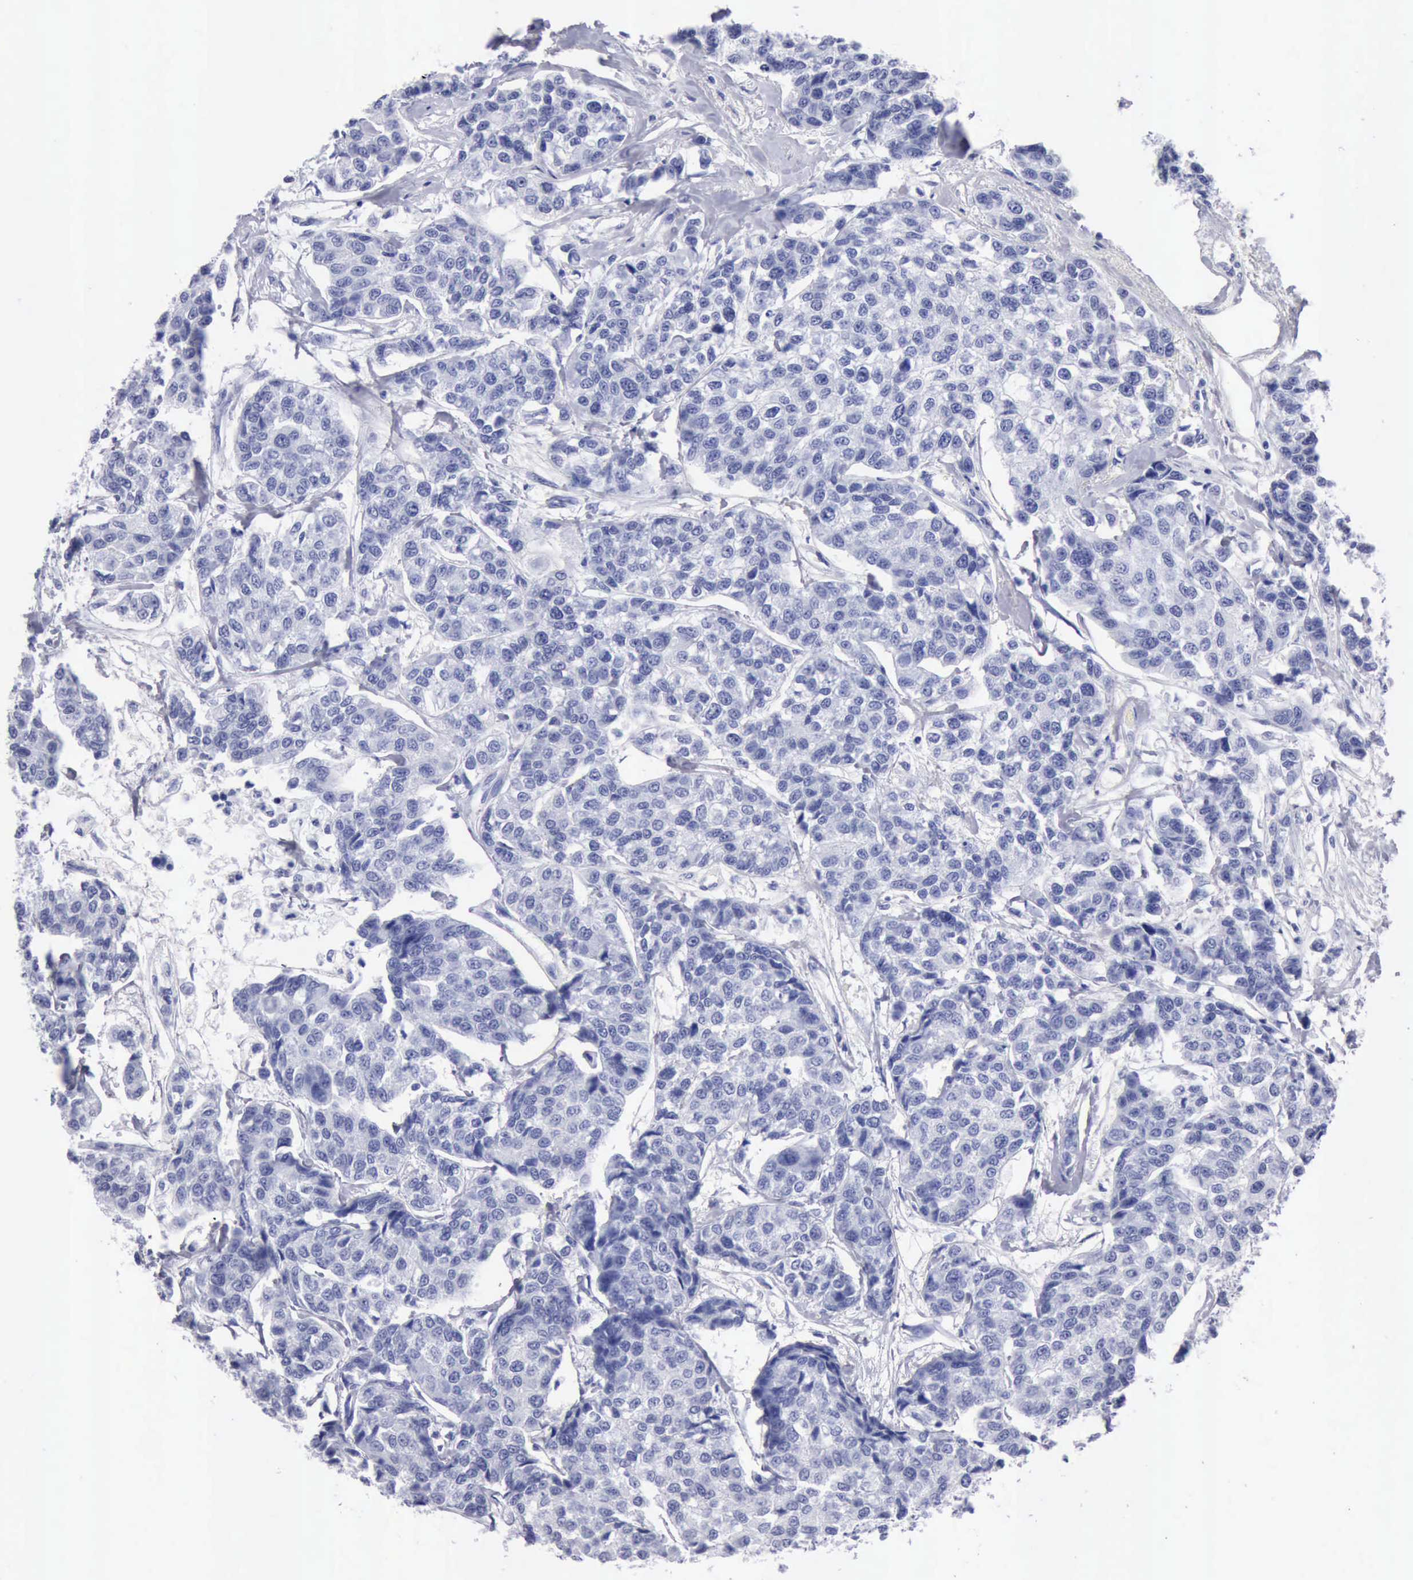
{"staining": {"intensity": "negative", "quantity": "none", "location": "none"}, "tissue": "breast cancer", "cell_type": "Tumor cells", "image_type": "cancer", "snomed": [{"axis": "morphology", "description": "Duct carcinoma"}, {"axis": "topography", "description": "Breast"}], "caption": "Breast cancer was stained to show a protein in brown. There is no significant positivity in tumor cells.", "gene": "CYP19A1", "patient": {"sex": "female", "age": 51}}